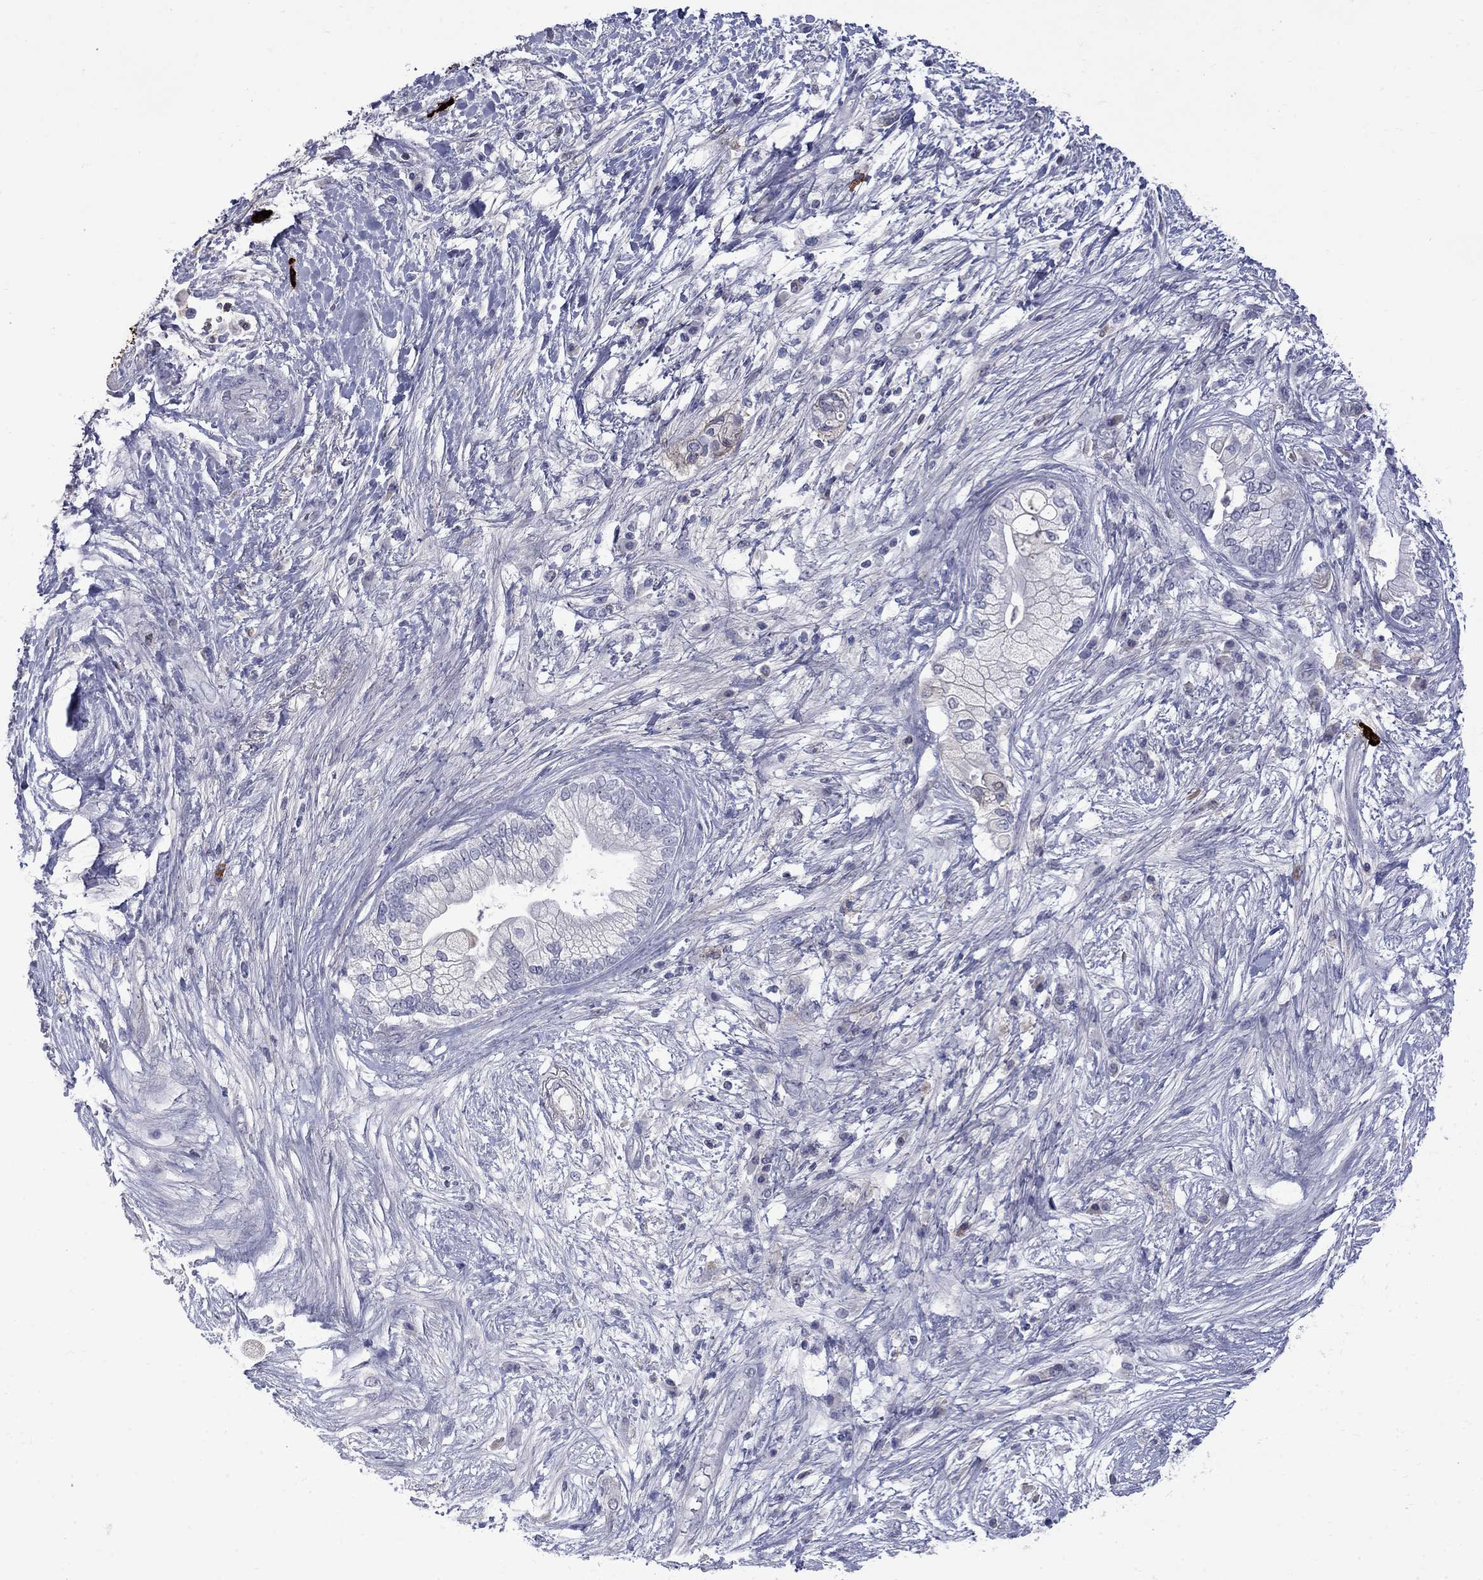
{"staining": {"intensity": "negative", "quantity": "none", "location": "none"}, "tissue": "pancreatic cancer", "cell_type": "Tumor cells", "image_type": "cancer", "snomed": [{"axis": "morphology", "description": "Adenocarcinoma, NOS"}, {"axis": "topography", "description": "Pancreas"}], "caption": "Tumor cells are negative for brown protein staining in adenocarcinoma (pancreatic).", "gene": "CTNND2", "patient": {"sex": "female", "age": 69}}